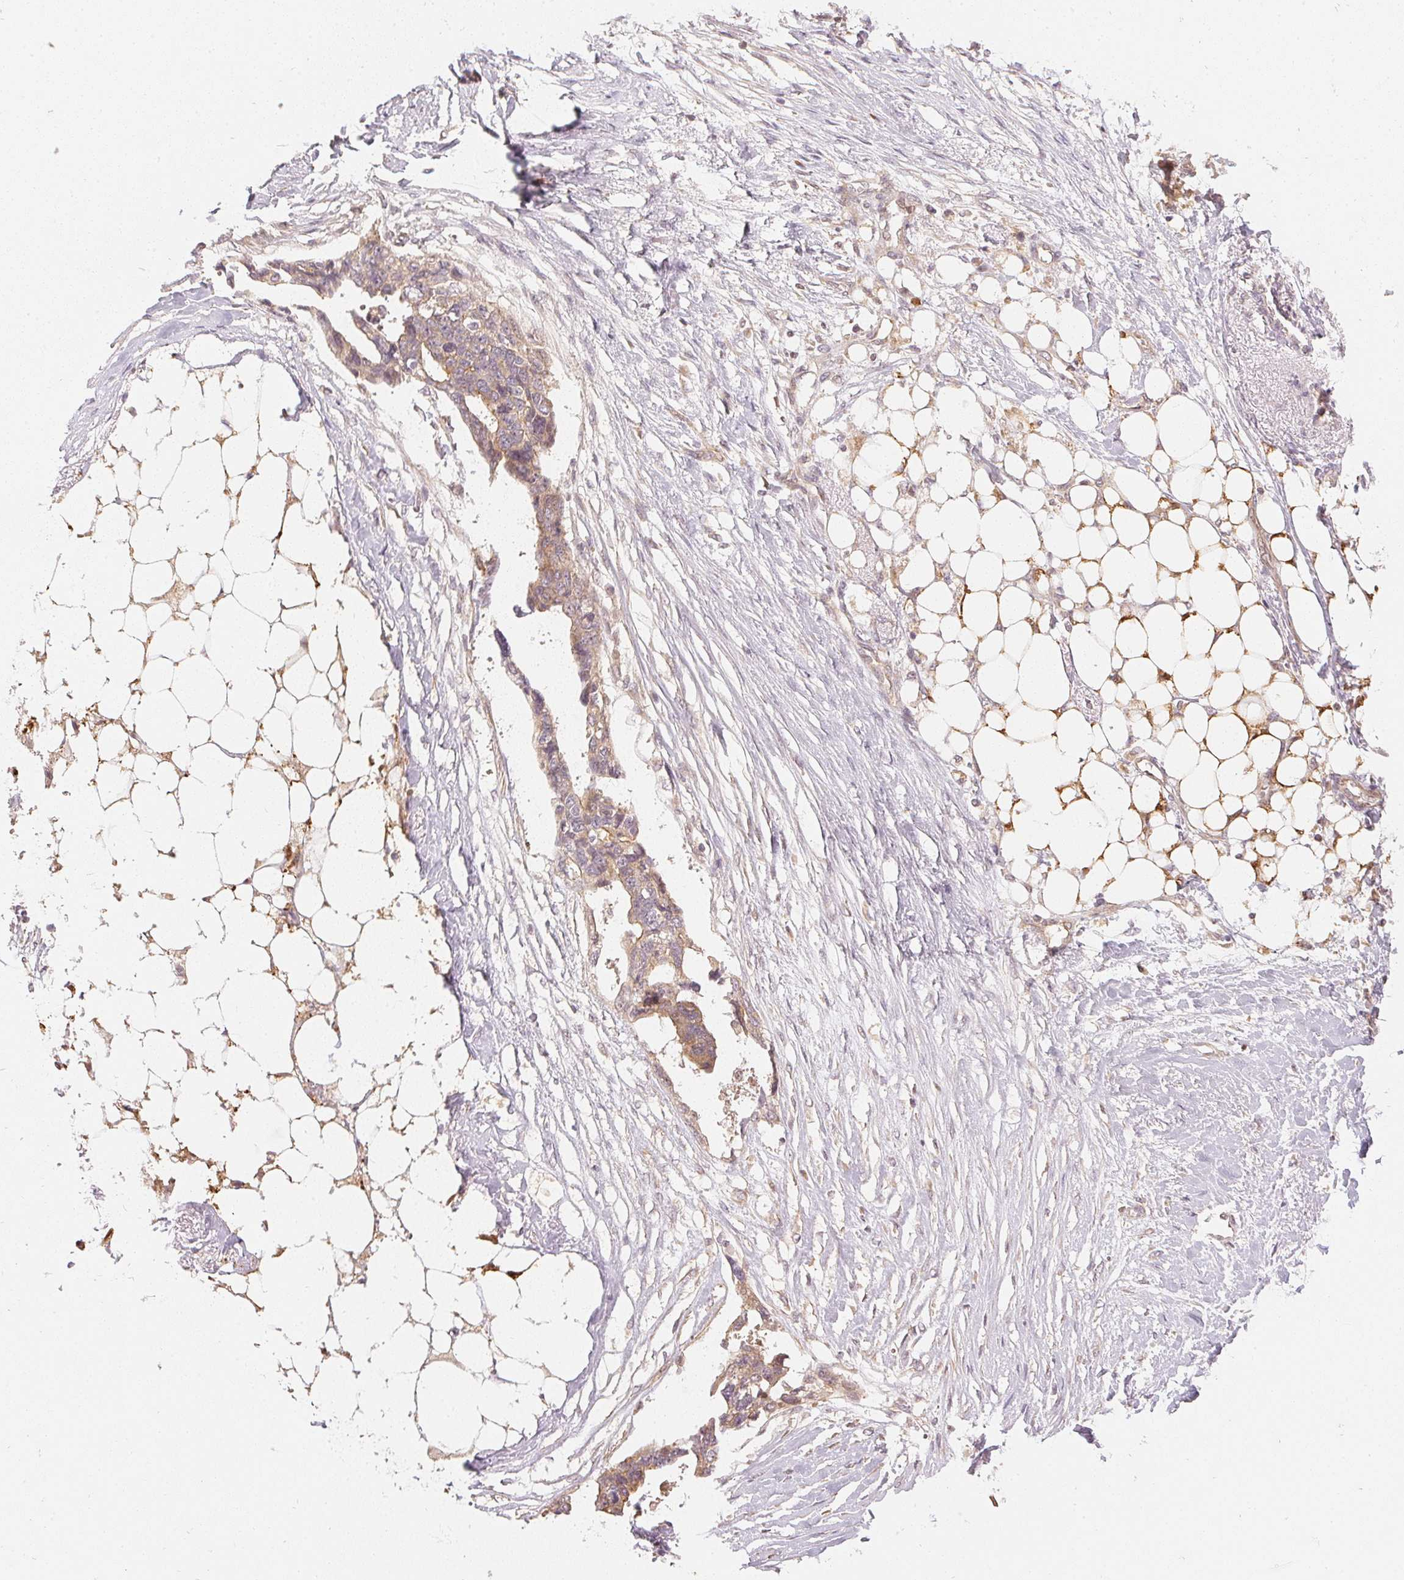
{"staining": {"intensity": "weak", "quantity": ">75%", "location": "cytoplasmic/membranous"}, "tissue": "ovarian cancer", "cell_type": "Tumor cells", "image_type": "cancer", "snomed": [{"axis": "morphology", "description": "Cystadenocarcinoma, serous, NOS"}, {"axis": "topography", "description": "Ovary"}], "caption": "Ovarian cancer stained with immunohistochemistry displays weak cytoplasmic/membranous positivity in about >75% of tumor cells.", "gene": "WDR54", "patient": {"sex": "female", "age": 69}}